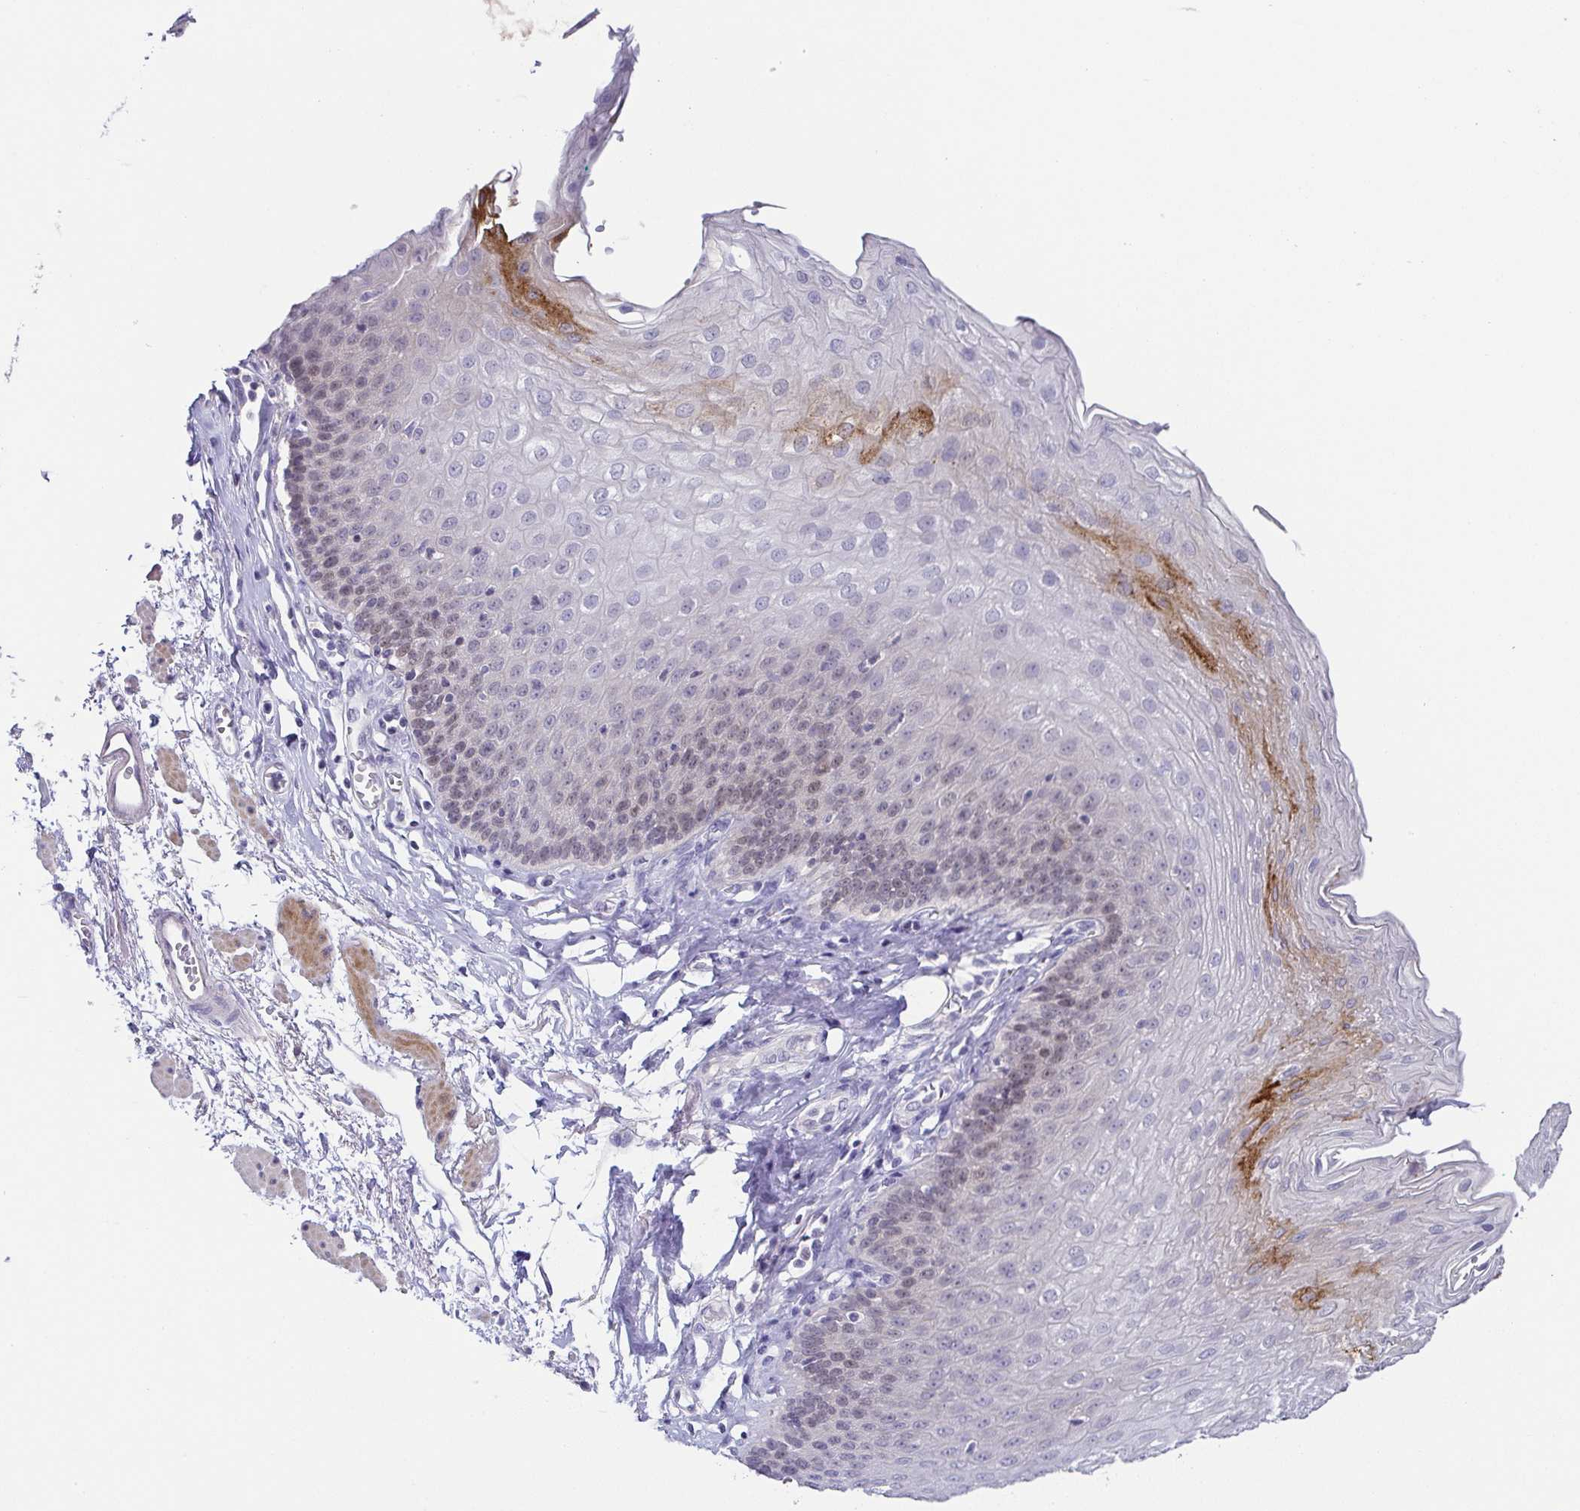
{"staining": {"intensity": "moderate", "quantity": "<25%", "location": "cytoplasmic/membranous"}, "tissue": "esophagus", "cell_type": "Squamous epithelial cells", "image_type": "normal", "snomed": [{"axis": "morphology", "description": "Normal tissue, NOS"}, {"axis": "topography", "description": "Esophagus"}], "caption": "Human esophagus stained for a protein (brown) reveals moderate cytoplasmic/membranous positive positivity in approximately <25% of squamous epithelial cells.", "gene": "RNASE7", "patient": {"sex": "female", "age": 81}}